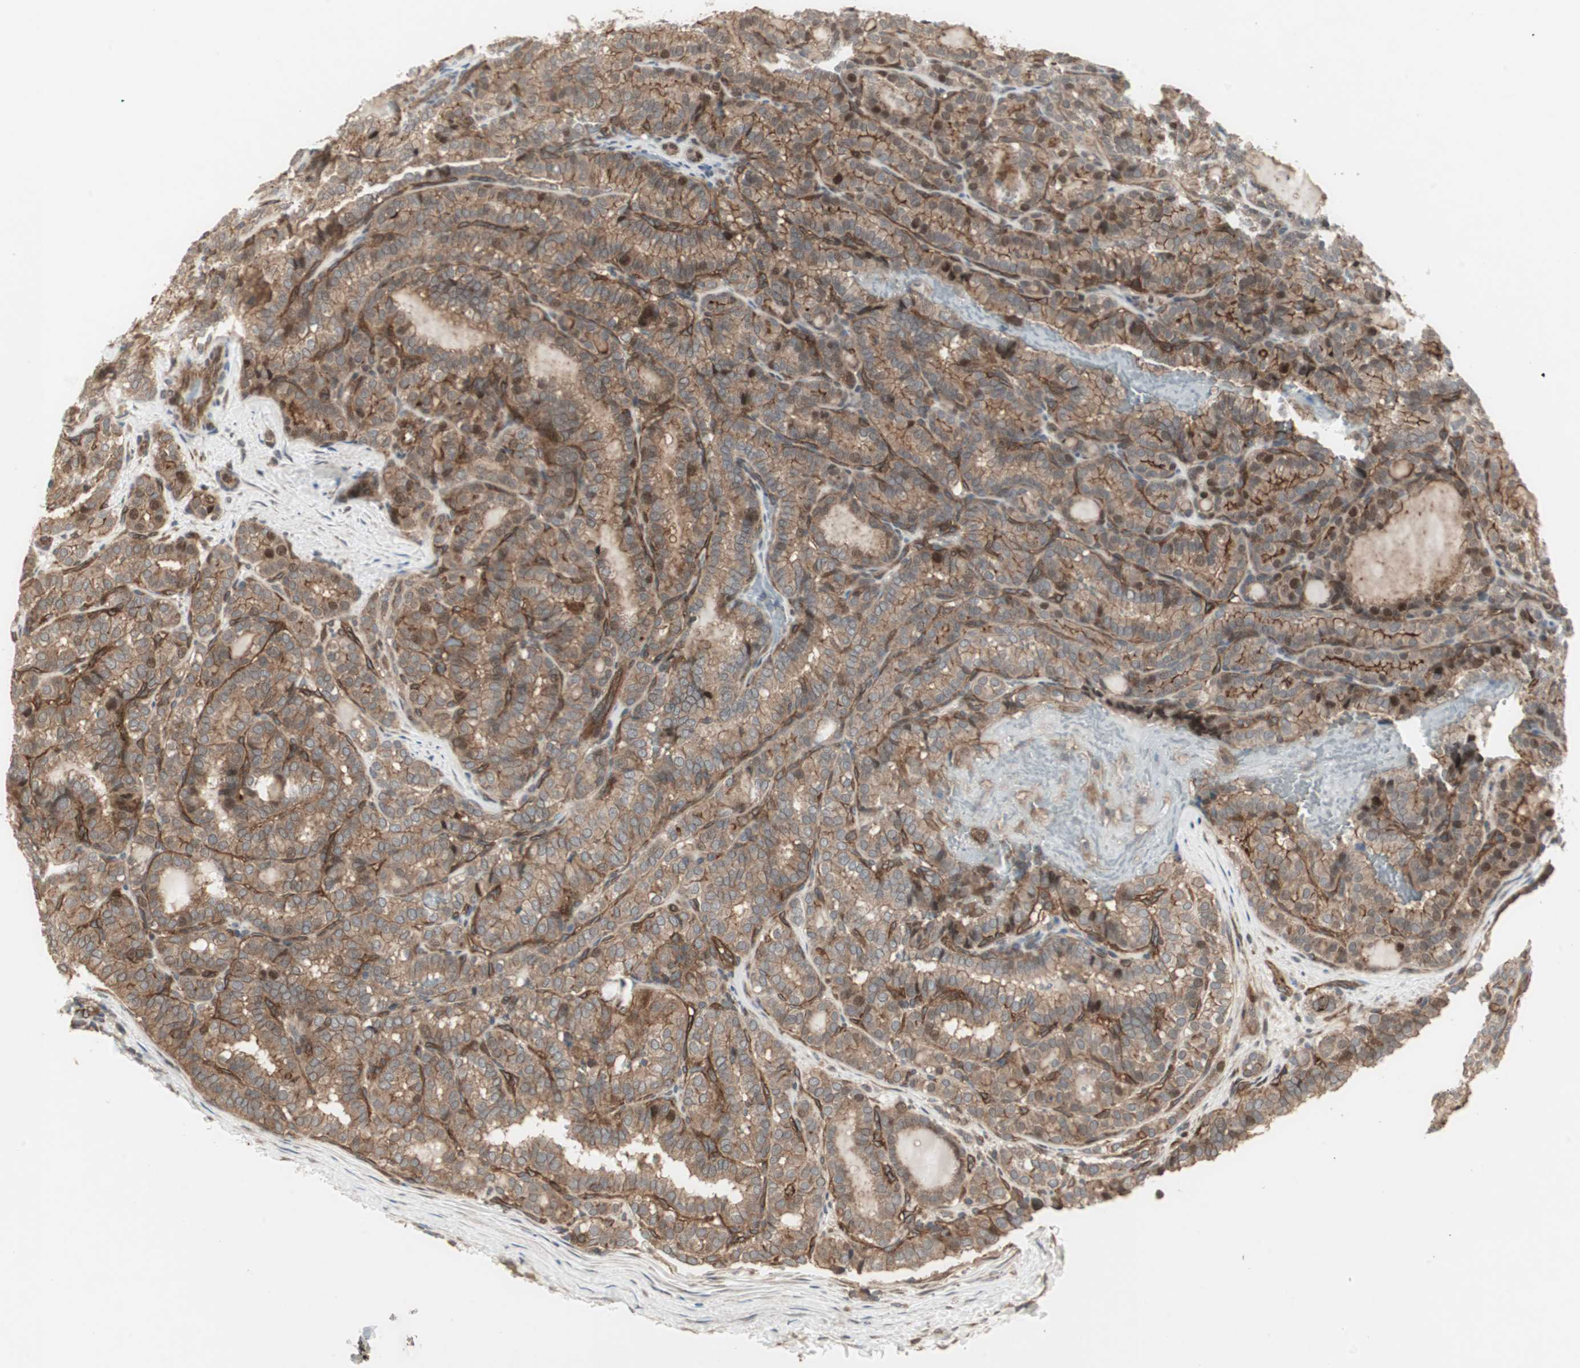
{"staining": {"intensity": "strong", "quantity": ">75%", "location": "cytoplasmic/membranous,nuclear"}, "tissue": "thyroid cancer", "cell_type": "Tumor cells", "image_type": "cancer", "snomed": [{"axis": "morphology", "description": "Normal tissue, NOS"}, {"axis": "morphology", "description": "Papillary adenocarcinoma, NOS"}, {"axis": "topography", "description": "Thyroid gland"}], "caption": "Approximately >75% of tumor cells in human thyroid cancer demonstrate strong cytoplasmic/membranous and nuclear protein expression as visualized by brown immunohistochemical staining.", "gene": "PFDN1", "patient": {"sex": "female", "age": 30}}